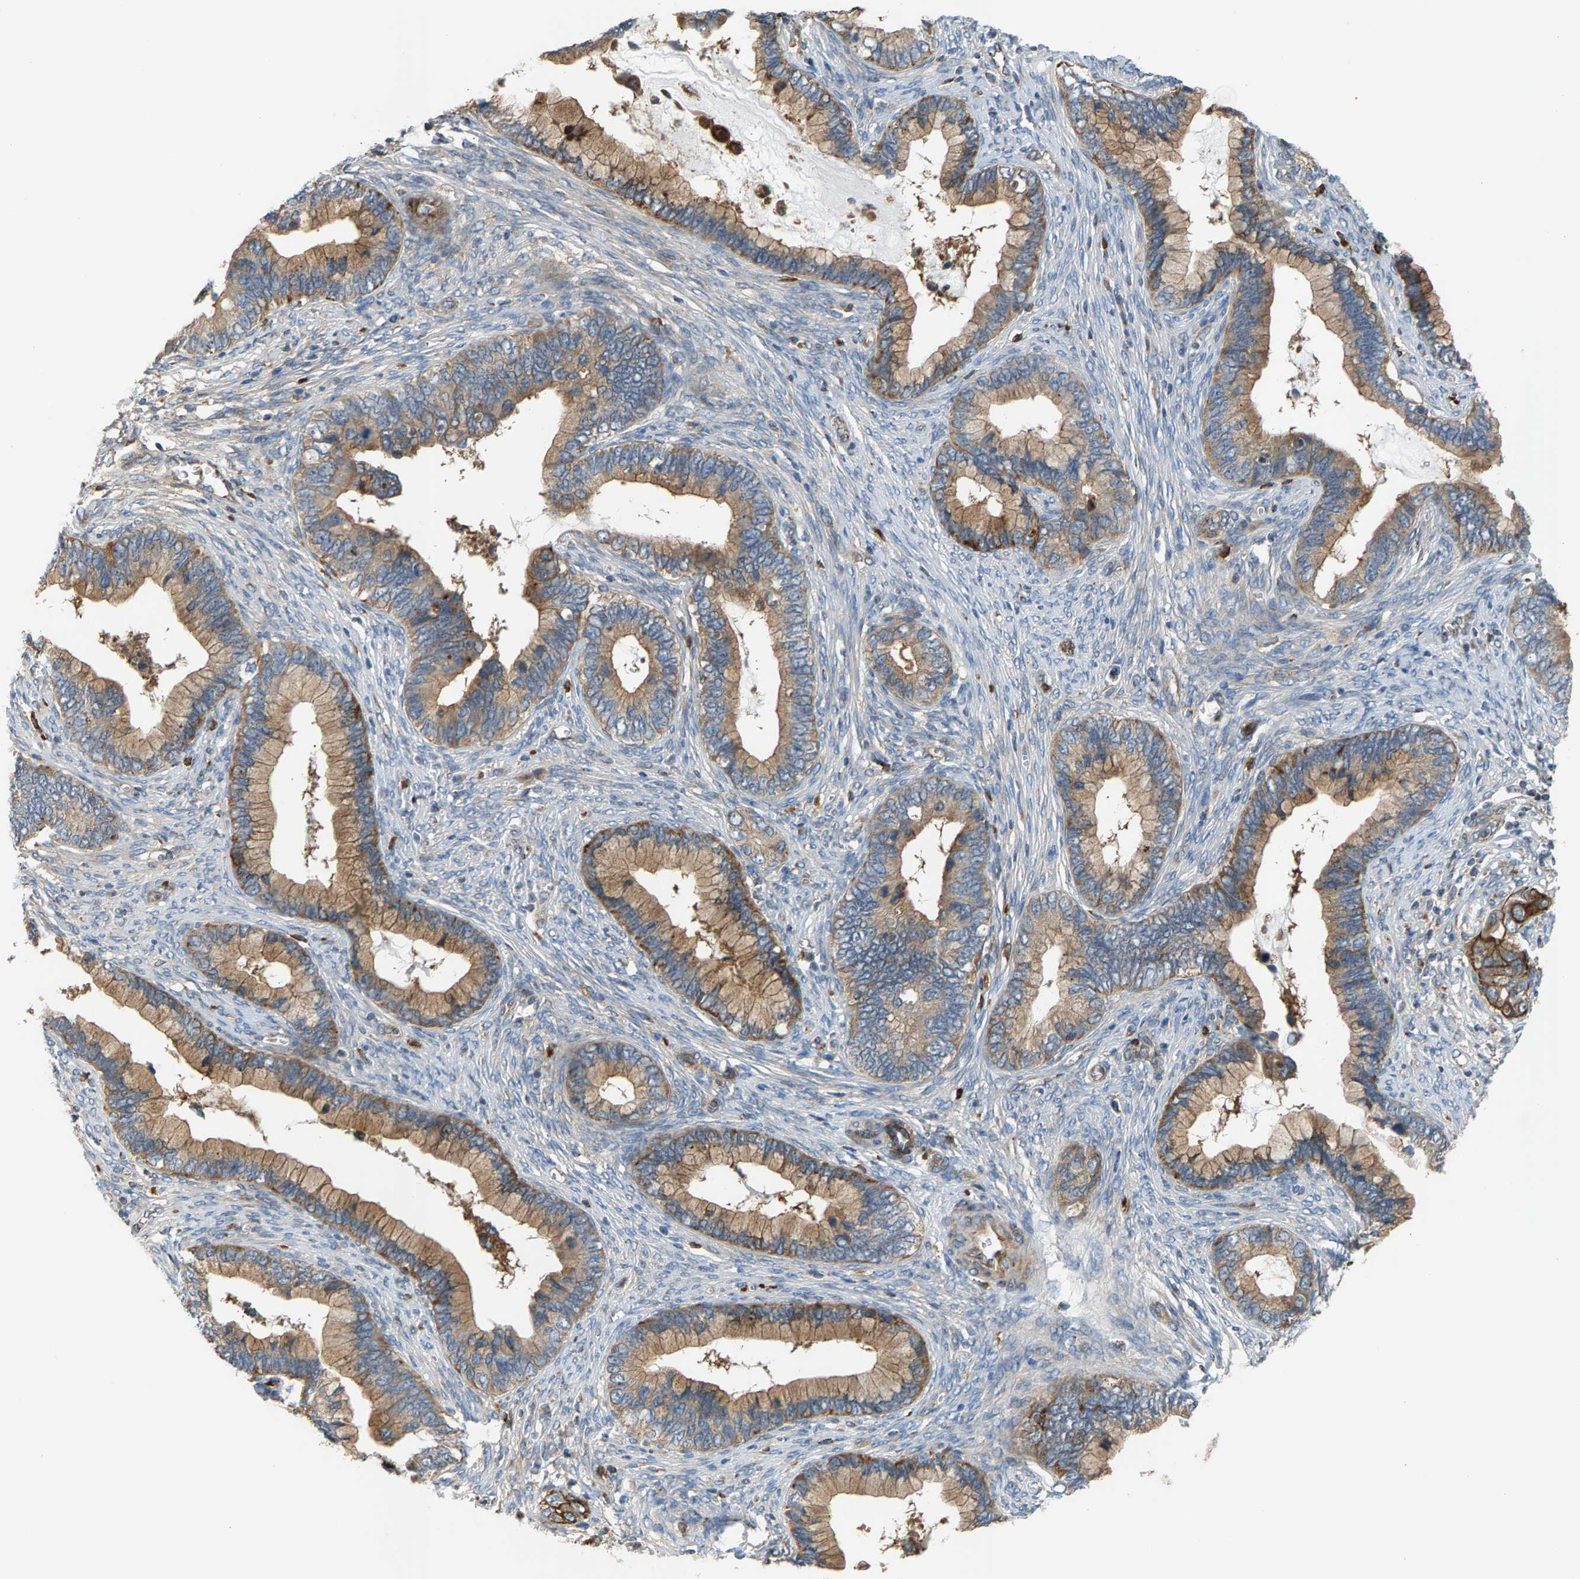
{"staining": {"intensity": "moderate", "quantity": ">75%", "location": "cytoplasmic/membranous"}, "tissue": "cervical cancer", "cell_type": "Tumor cells", "image_type": "cancer", "snomed": [{"axis": "morphology", "description": "Adenocarcinoma, NOS"}, {"axis": "topography", "description": "Cervix"}], "caption": "Protein staining reveals moderate cytoplasmic/membranous expression in approximately >75% of tumor cells in cervical cancer (adenocarcinoma).", "gene": "PDCL", "patient": {"sex": "female", "age": 44}}